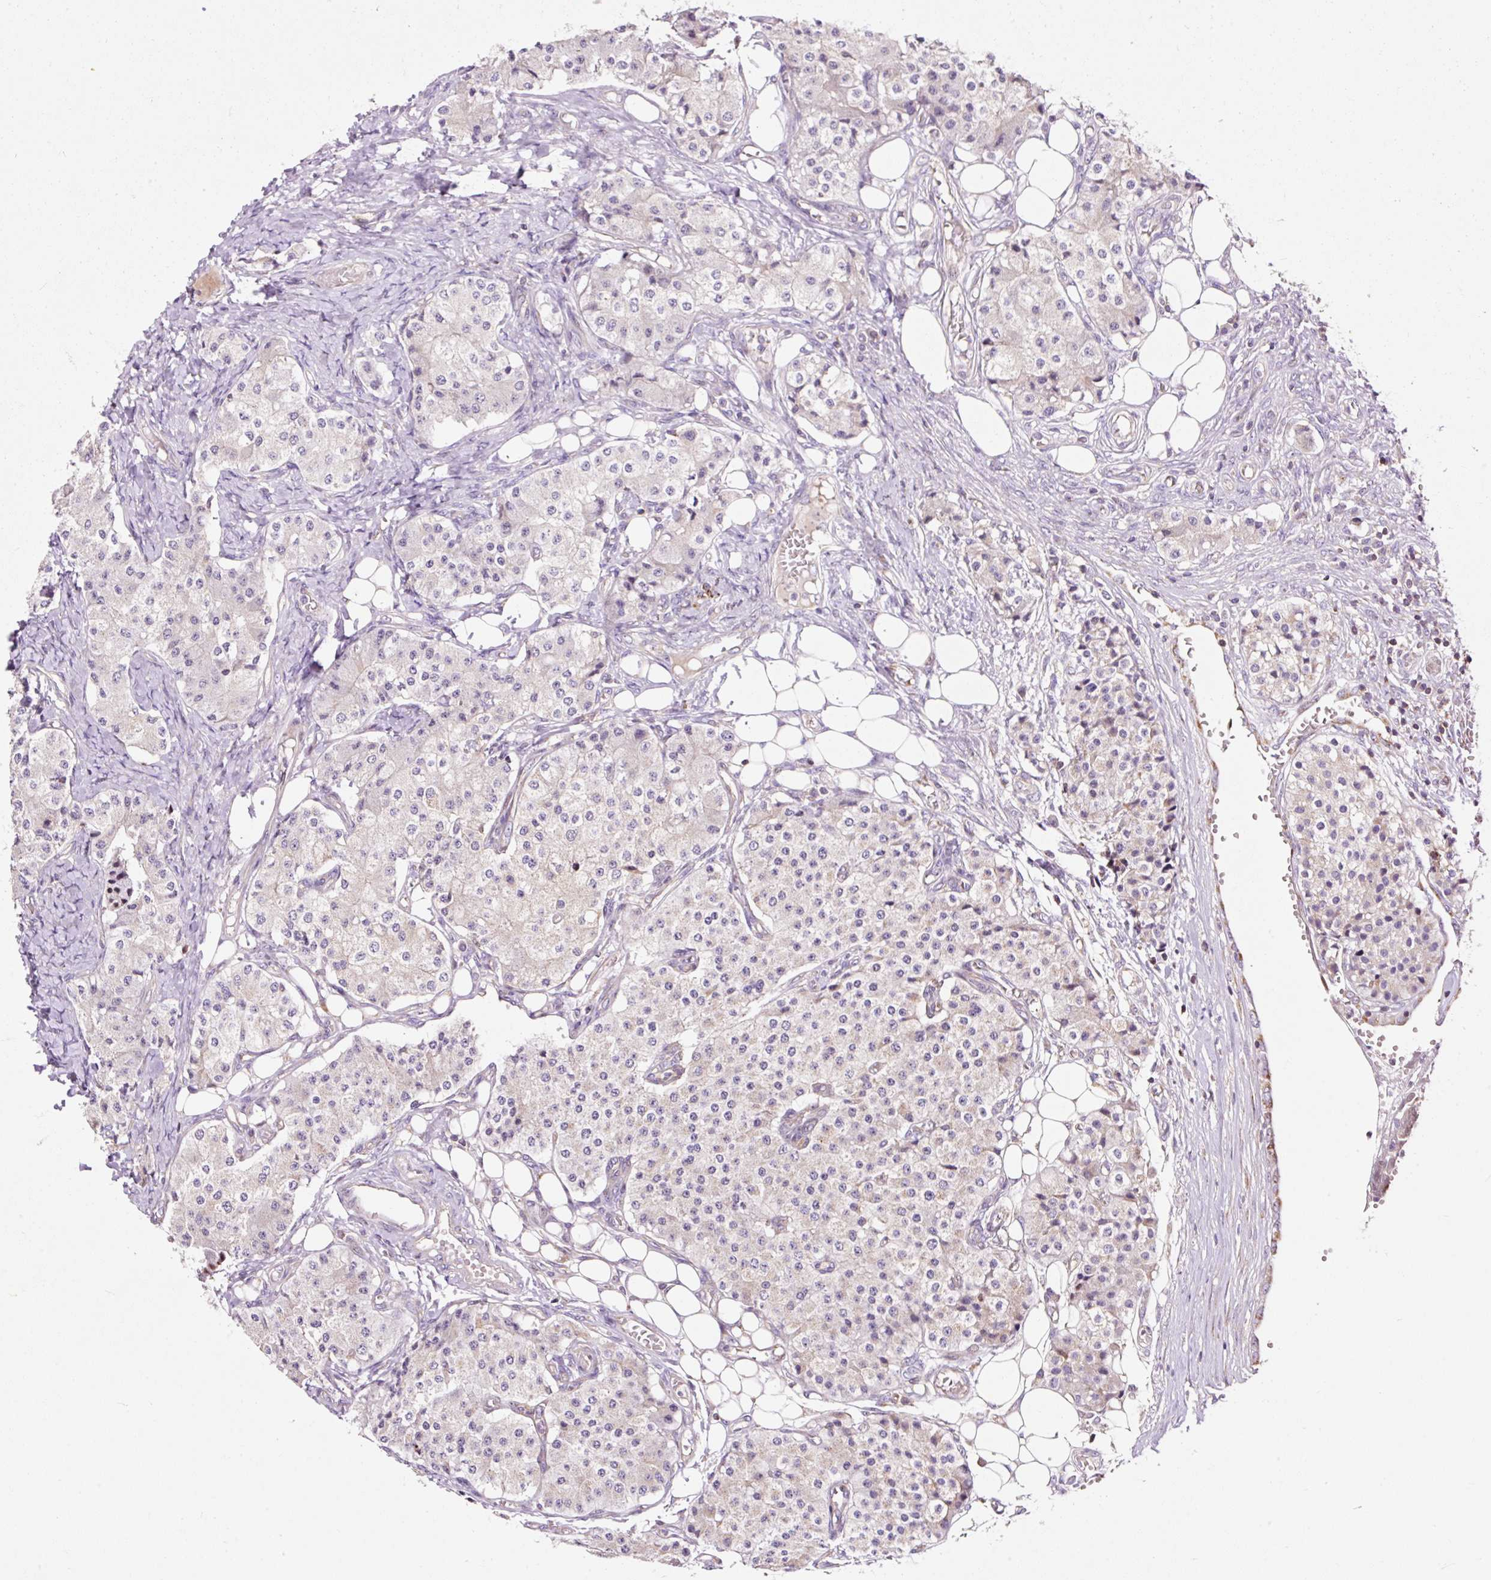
{"staining": {"intensity": "weak", "quantity": "<25%", "location": "cytoplasmic/membranous"}, "tissue": "carcinoid", "cell_type": "Tumor cells", "image_type": "cancer", "snomed": [{"axis": "morphology", "description": "Carcinoid, malignant, NOS"}, {"axis": "topography", "description": "Colon"}], "caption": "DAB (3,3'-diaminobenzidine) immunohistochemical staining of carcinoid demonstrates no significant positivity in tumor cells.", "gene": "BOLA3", "patient": {"sex": "female", "age": 52}}